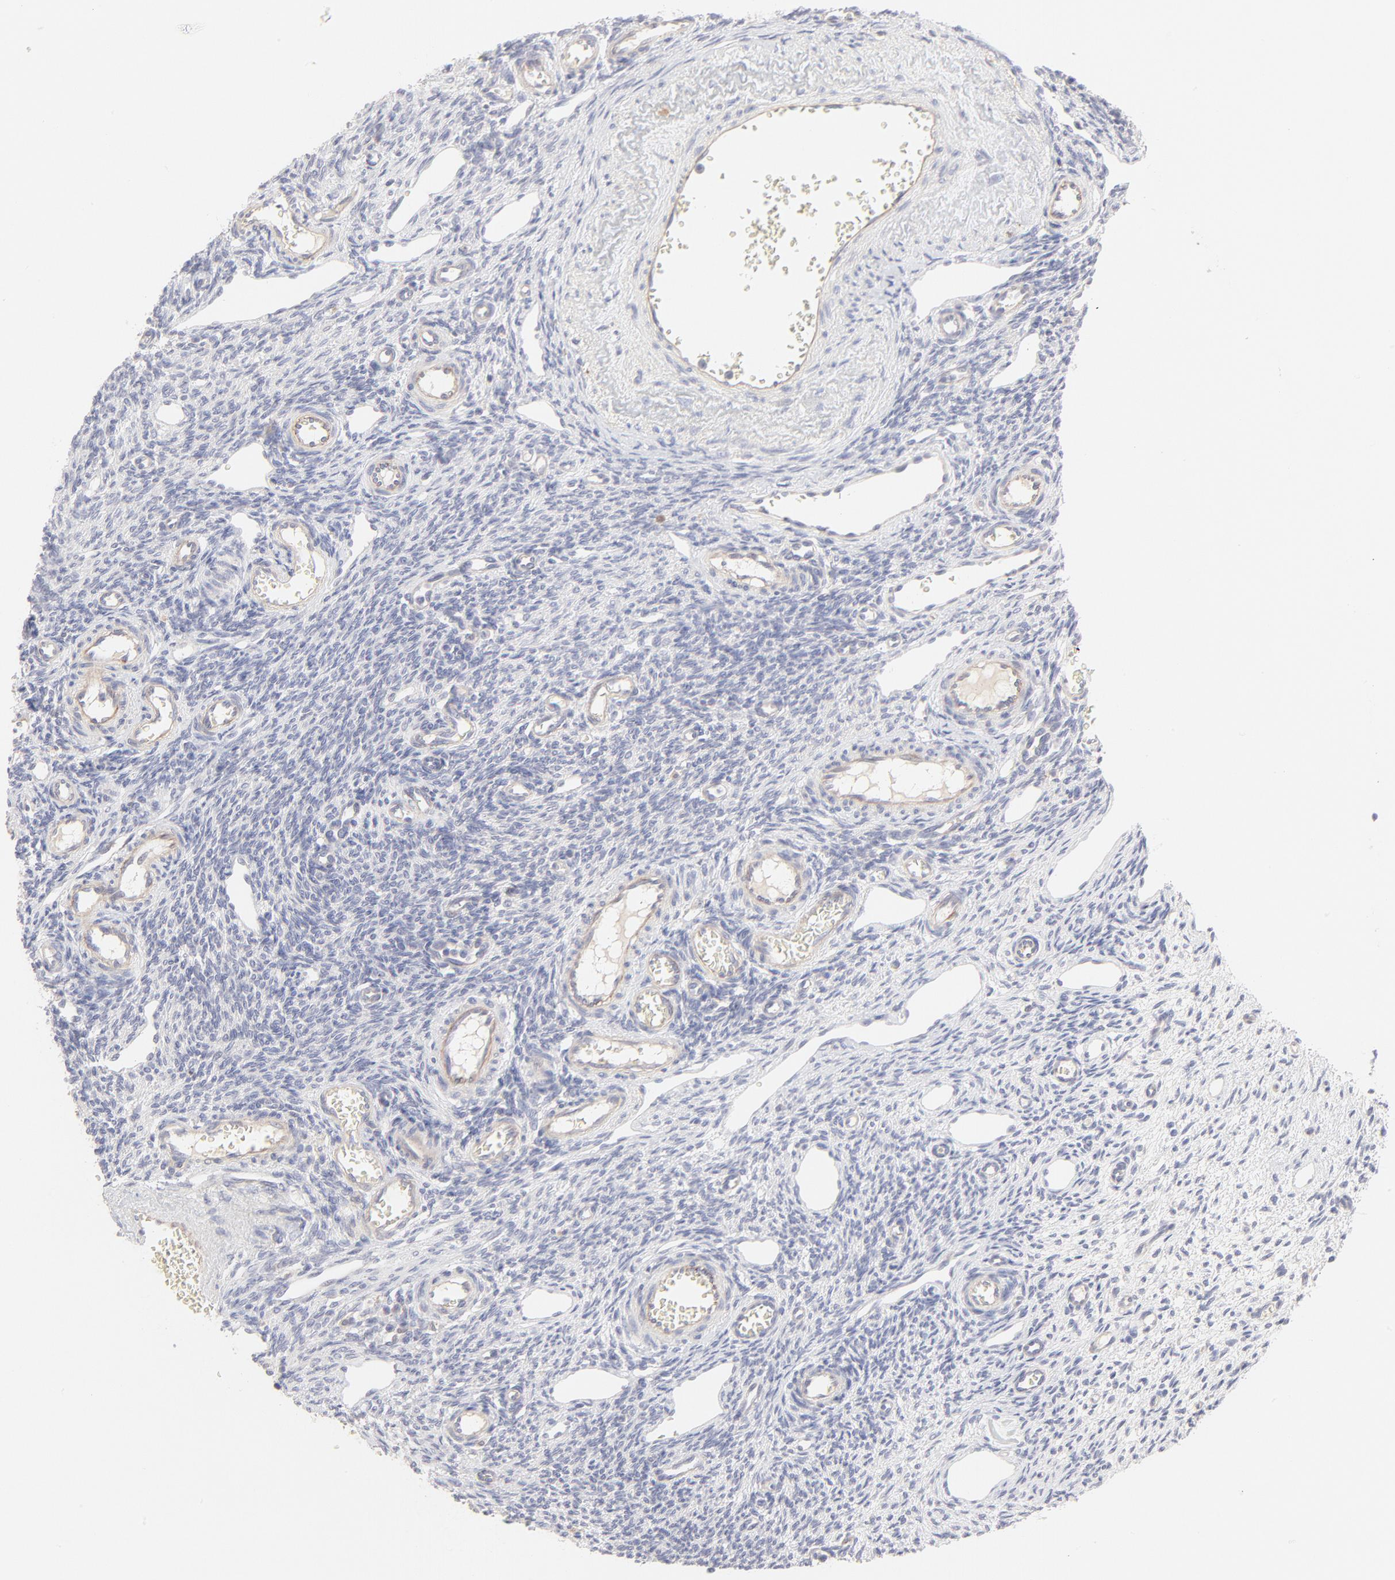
{"staining": {"intensity": "negative", "quantity": "none", "location": "none"}, "tissue": "ovary", "cell_type": "Ovarian stroma cells", "image_type": "normal", "snomed": [{"axis": "morphology", "description": "Normal tissue, NOS"}, {"axis": "topography", "description": "Ovary"}], "caption": "A histopathology image of human ovary is negative for staining in ovarian stroma cells. (DAB (3,3'-diaminobenzidine) IHC, high magnification).", "gene": "ELF3", "patient": {"sex": "female", "age": 33}}